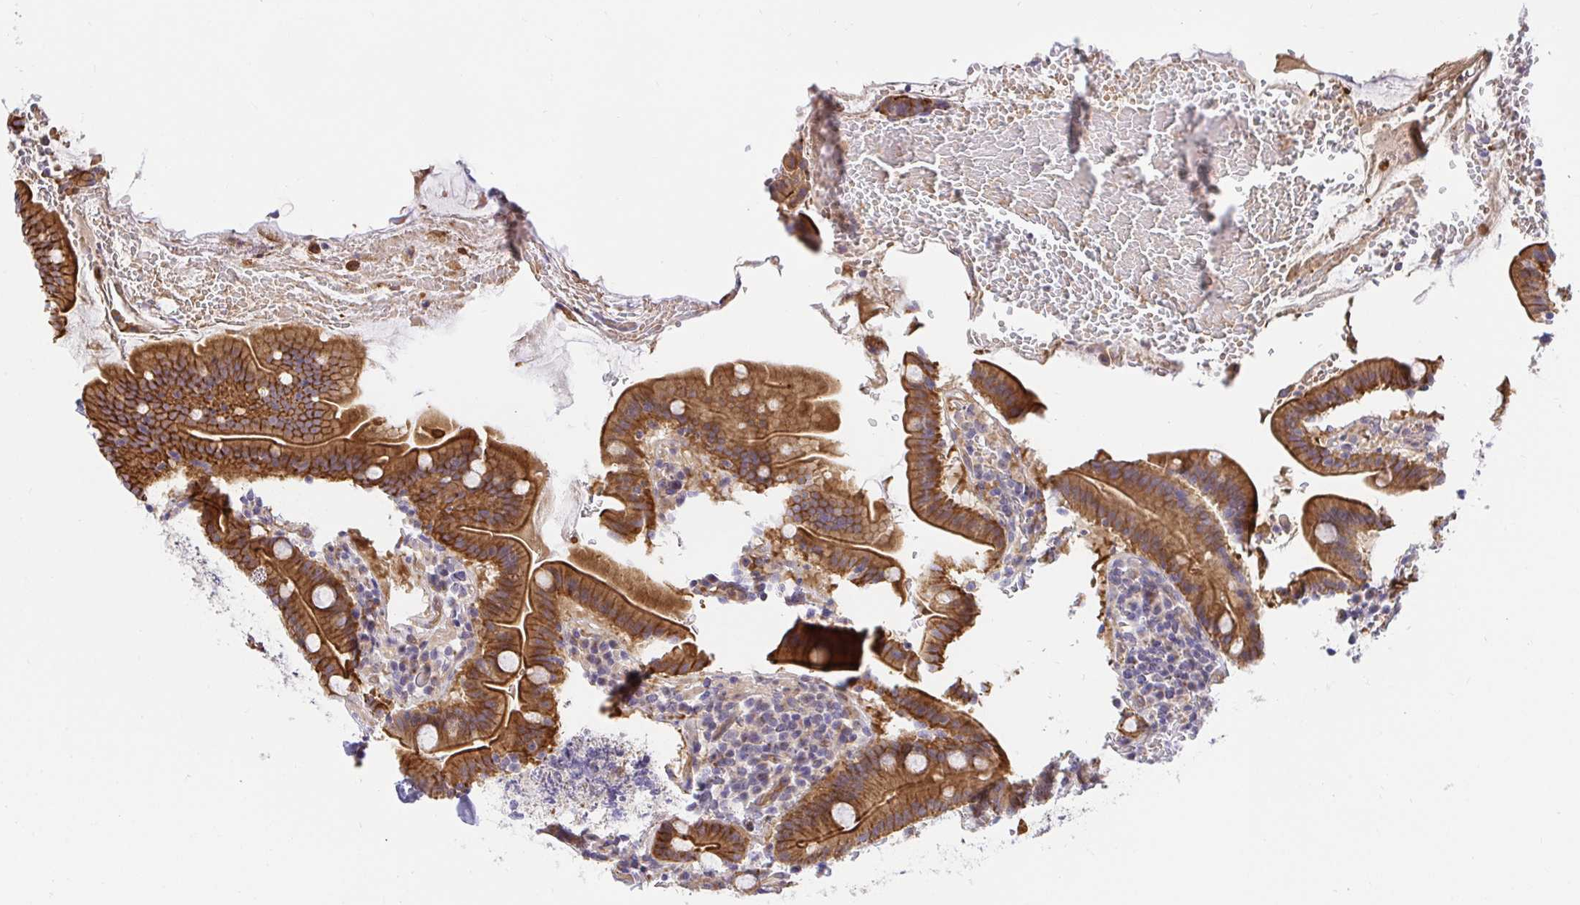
{"staining": {"intensity": "strong", "quantity": ">75%", "location": "cytoplasmic/membranous"}, "tissue": "small intestine", "cell_type": "Glandular cells", "image_type": "normal", "snomed": [{"axis": "morphology", "description": "Normal tissue, NOS"}, {"axis": "topography", "description": "Small intestine"}], "caption": "Brown immunohistochemical staining in normal small intestine reveals strong cytoplasmic/membranous staining in approximately >75% of glandular cells. The protein of interest is stained brown, and the nuclei are stained in blue (DAB IHC with brightfield microscopy, high magnification).", "gene": "TRIM55", "patient": {"sex": "male", "age": 26}}